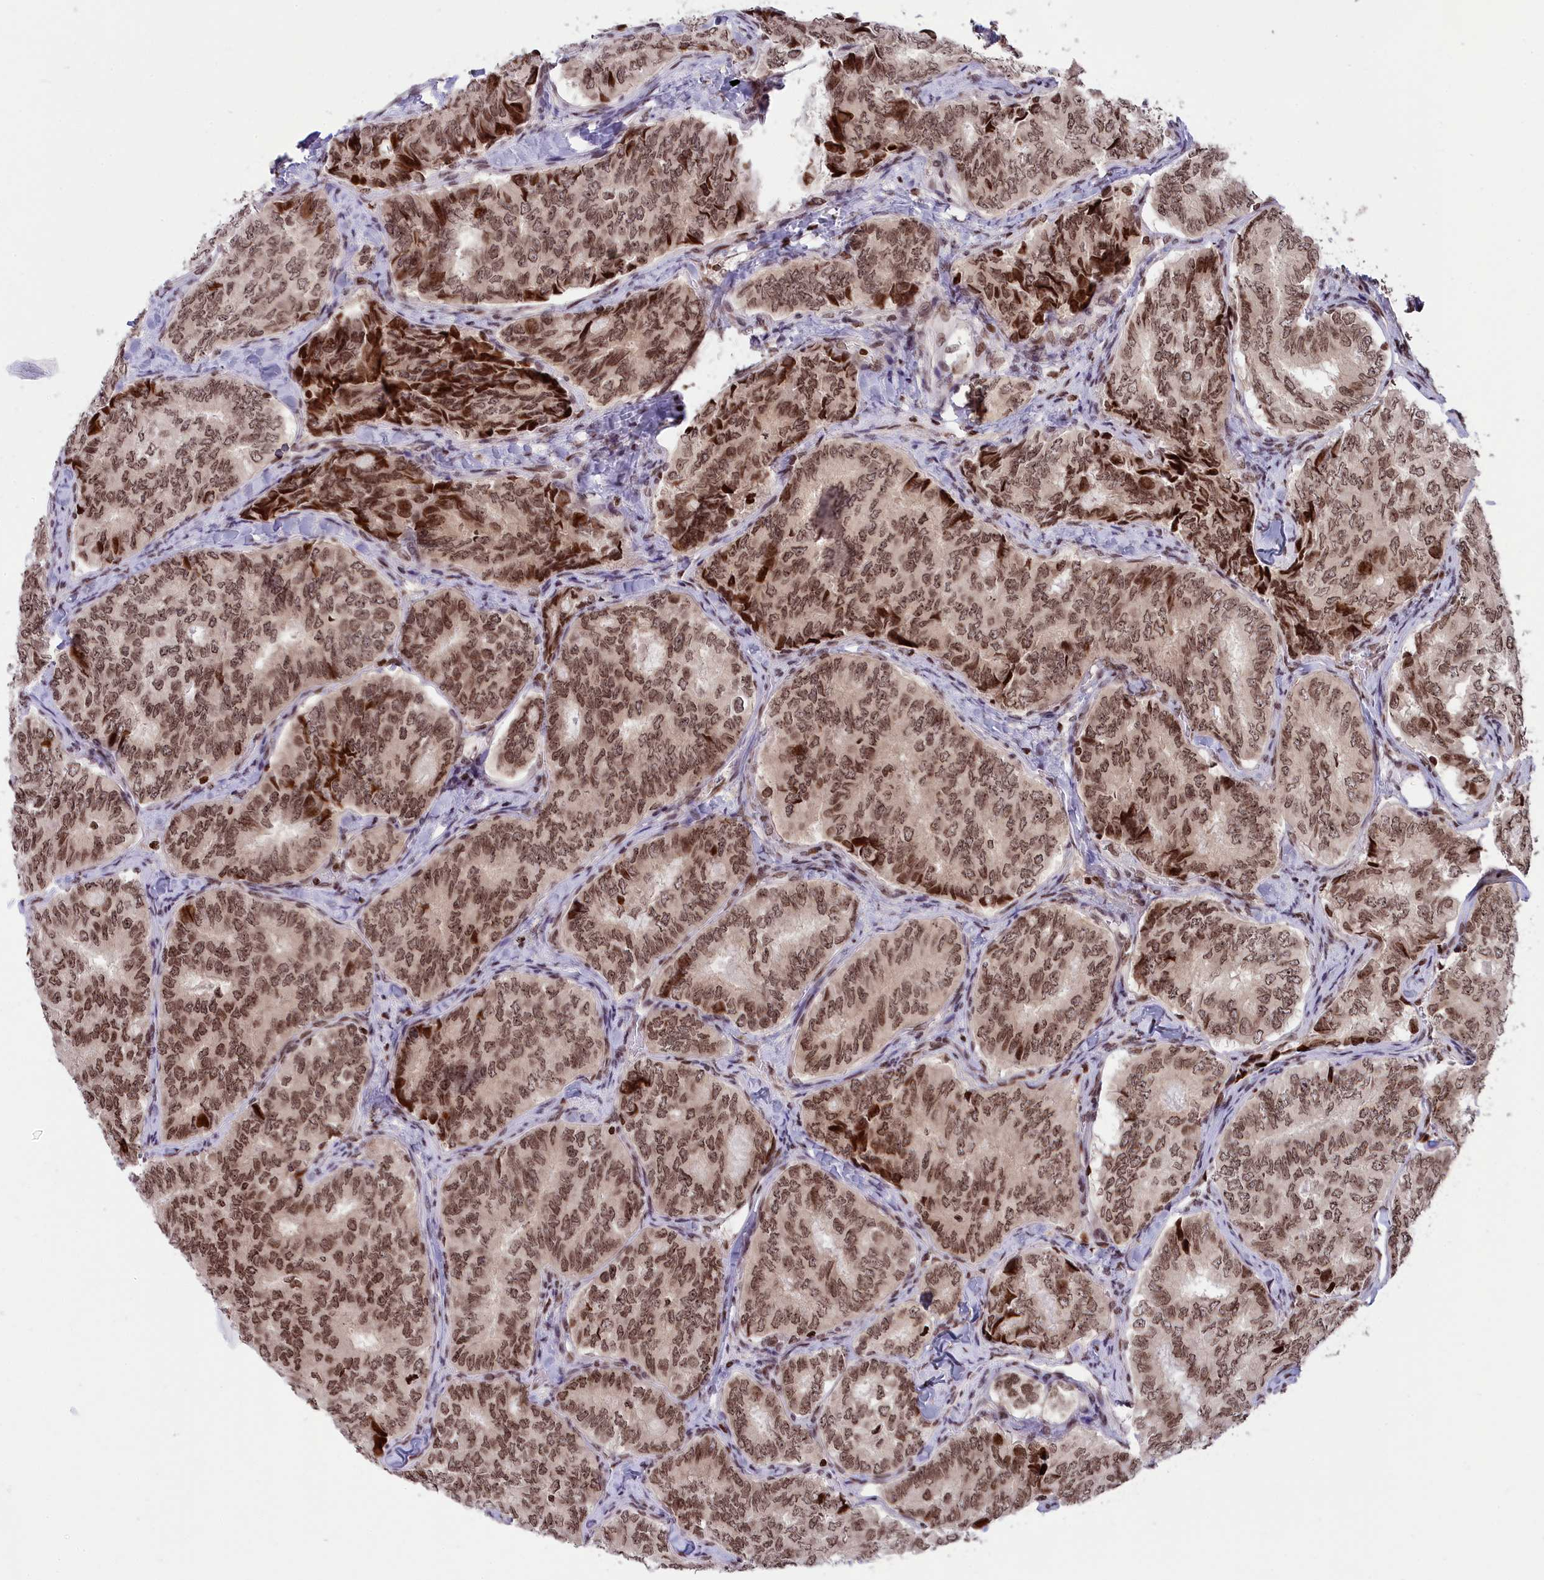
{"staining": {"intensity": "moderate", "quantity": ">75%", "location": "nuclear"}, "tissue": "thyroid cancer", "cell_type": "Tumor cells", "image_type": "cancer", "snomed": [{"axis": "morphology", "description": "Papillary adenocarcinoma, NOS"}, {"axis": "topography", "description": "Thyroid gland"}], "caption": "Immunohistochemistry (IHC) image of neoplastic tissue: thyroid cancer stained using IHC demonstrates medium levels of moderate protein expression localized specifically in the nuclear of tumor cells, appearing as a nuclear brown color.", "gene": "TET2", "patient": {"sex": "female", "age": 35}}